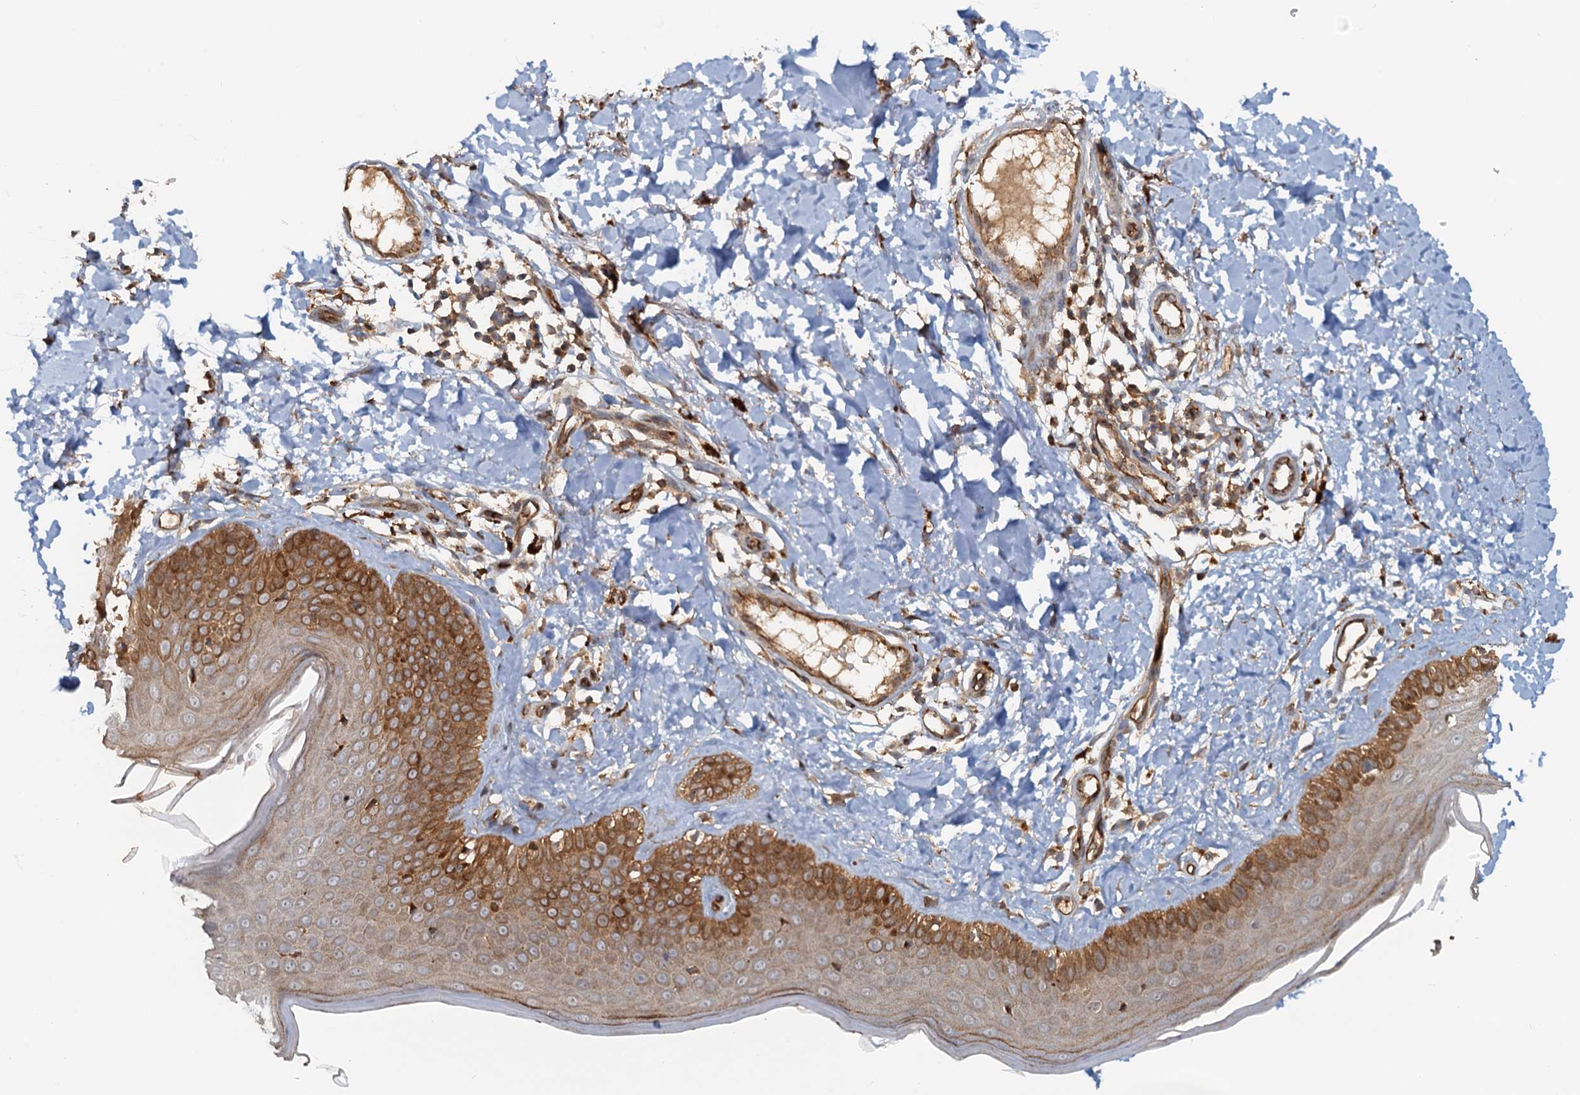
{"staining": {"intensity": "strong", "quantity": ">75%", "location": "cytoplasmic/membranous"}, "tissue": "skin", "cell_type": "Fibroblasts", "image_type": "normal", "snomed": [{"axis": "morphology", "description": "Normal tissue, NOS"}, {"axis": "topography", "description": "Skin"}], "caption": "Protein expression analysis of normal skin exhibits strong cytoplasmic/membranous positivity in approximately >75% of fibroblasts.", "gene": "NIPAL3", "patient": {"sex": "male", "age": 52}}